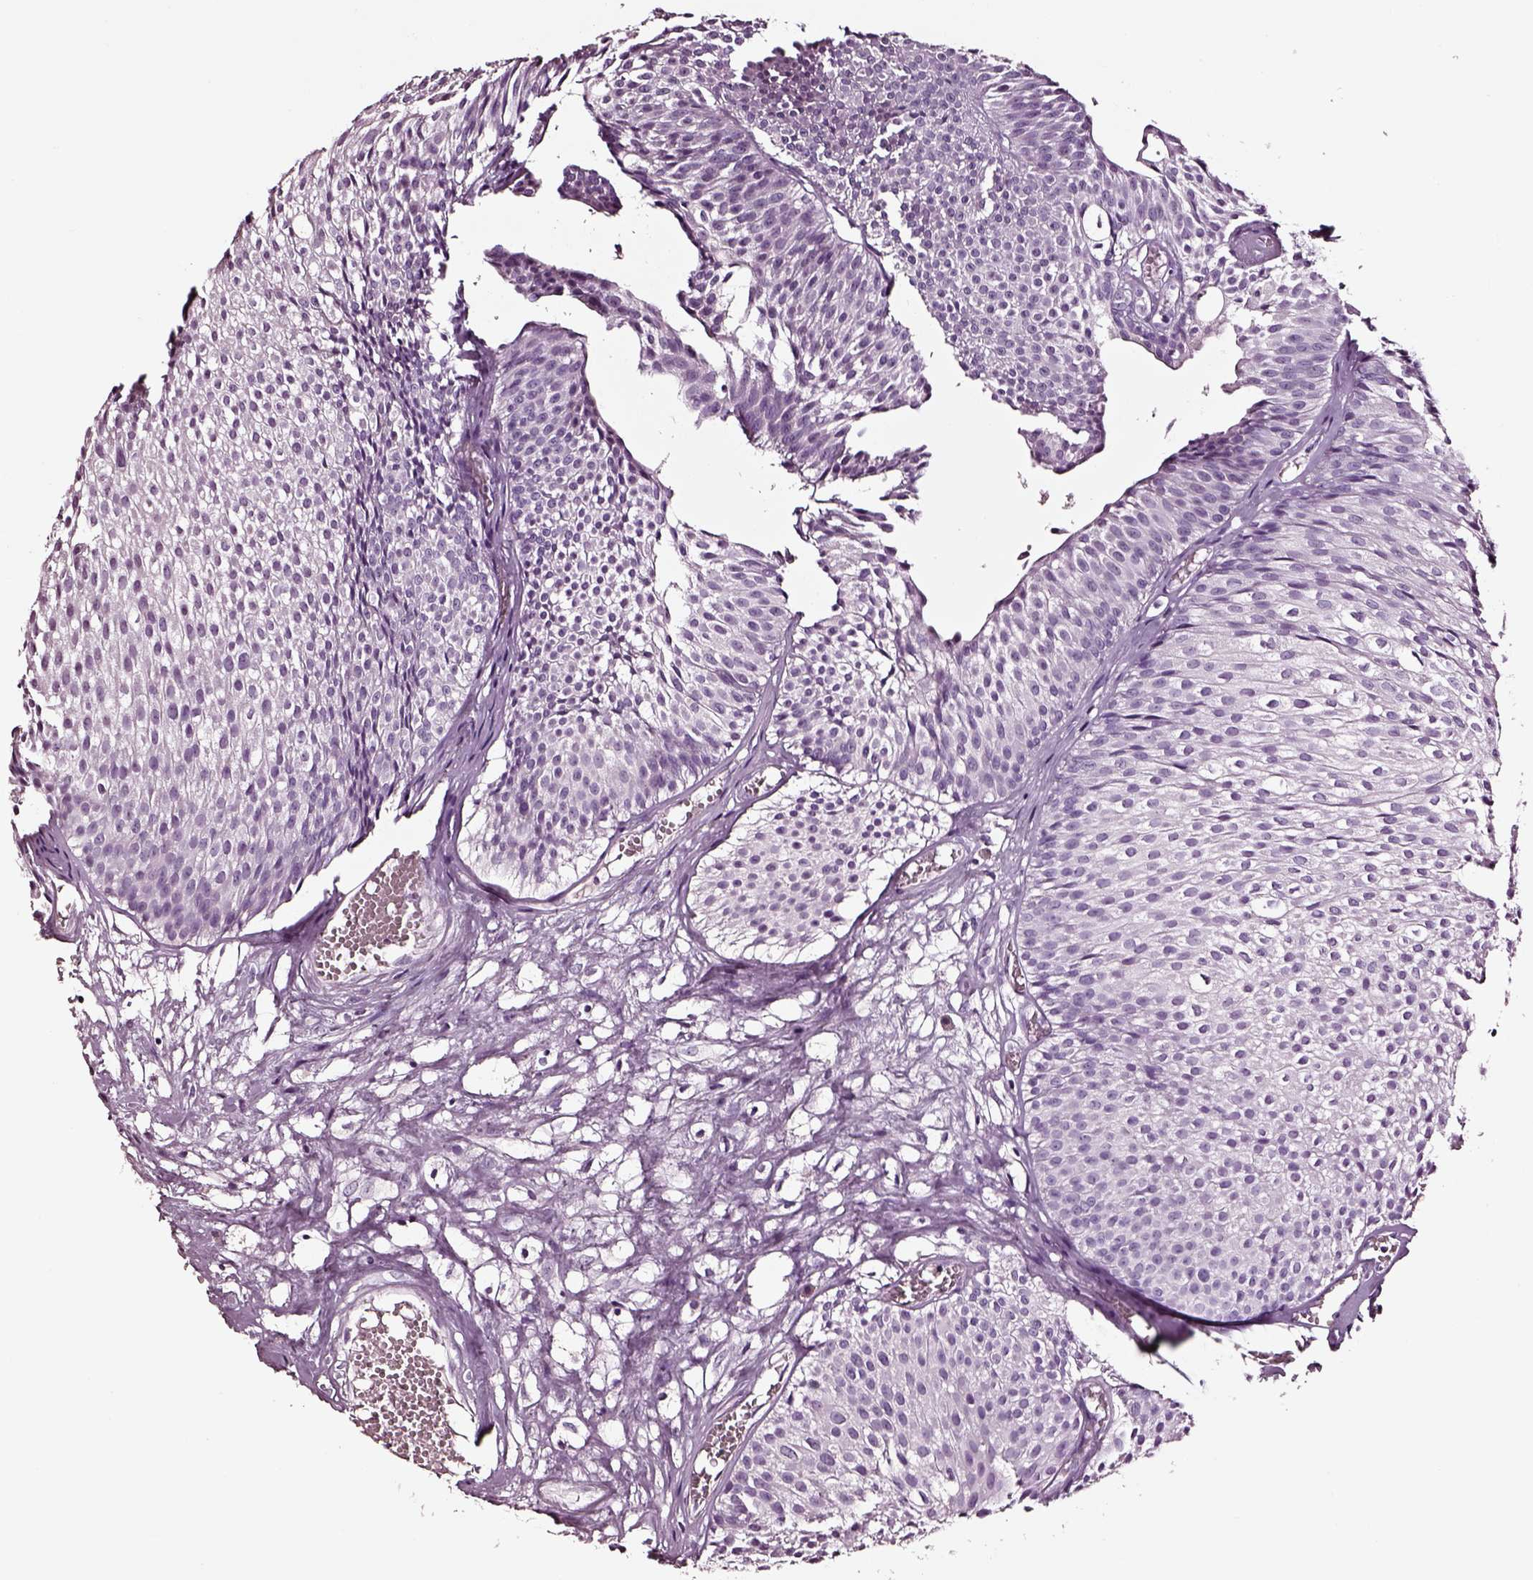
{"staining": {"intensity": "negative", "quantity": "none", "location": "none"}, "tissue": "urothelial cancer", "cell_type": "Tumor cells", "image_type": "cancer", "snomed": [{"axis": "morphology", "description": "Urothelial carcinoma, Low grade"}, {"axis": "topography", "description": "Urinary bladder"}], "caption": "This image is of low-grade urothelial carcinoma stained with immunohistochemistry to label a protein in brown with the nuclei are counter-stained blue. There is no expression in tumor cells. (DAB immunohistochemistry (IHC) visualized using brightfield microscopy, high magnification).", "gene": "SMIM17", "patient": {"sex": "male", "age": 63}}